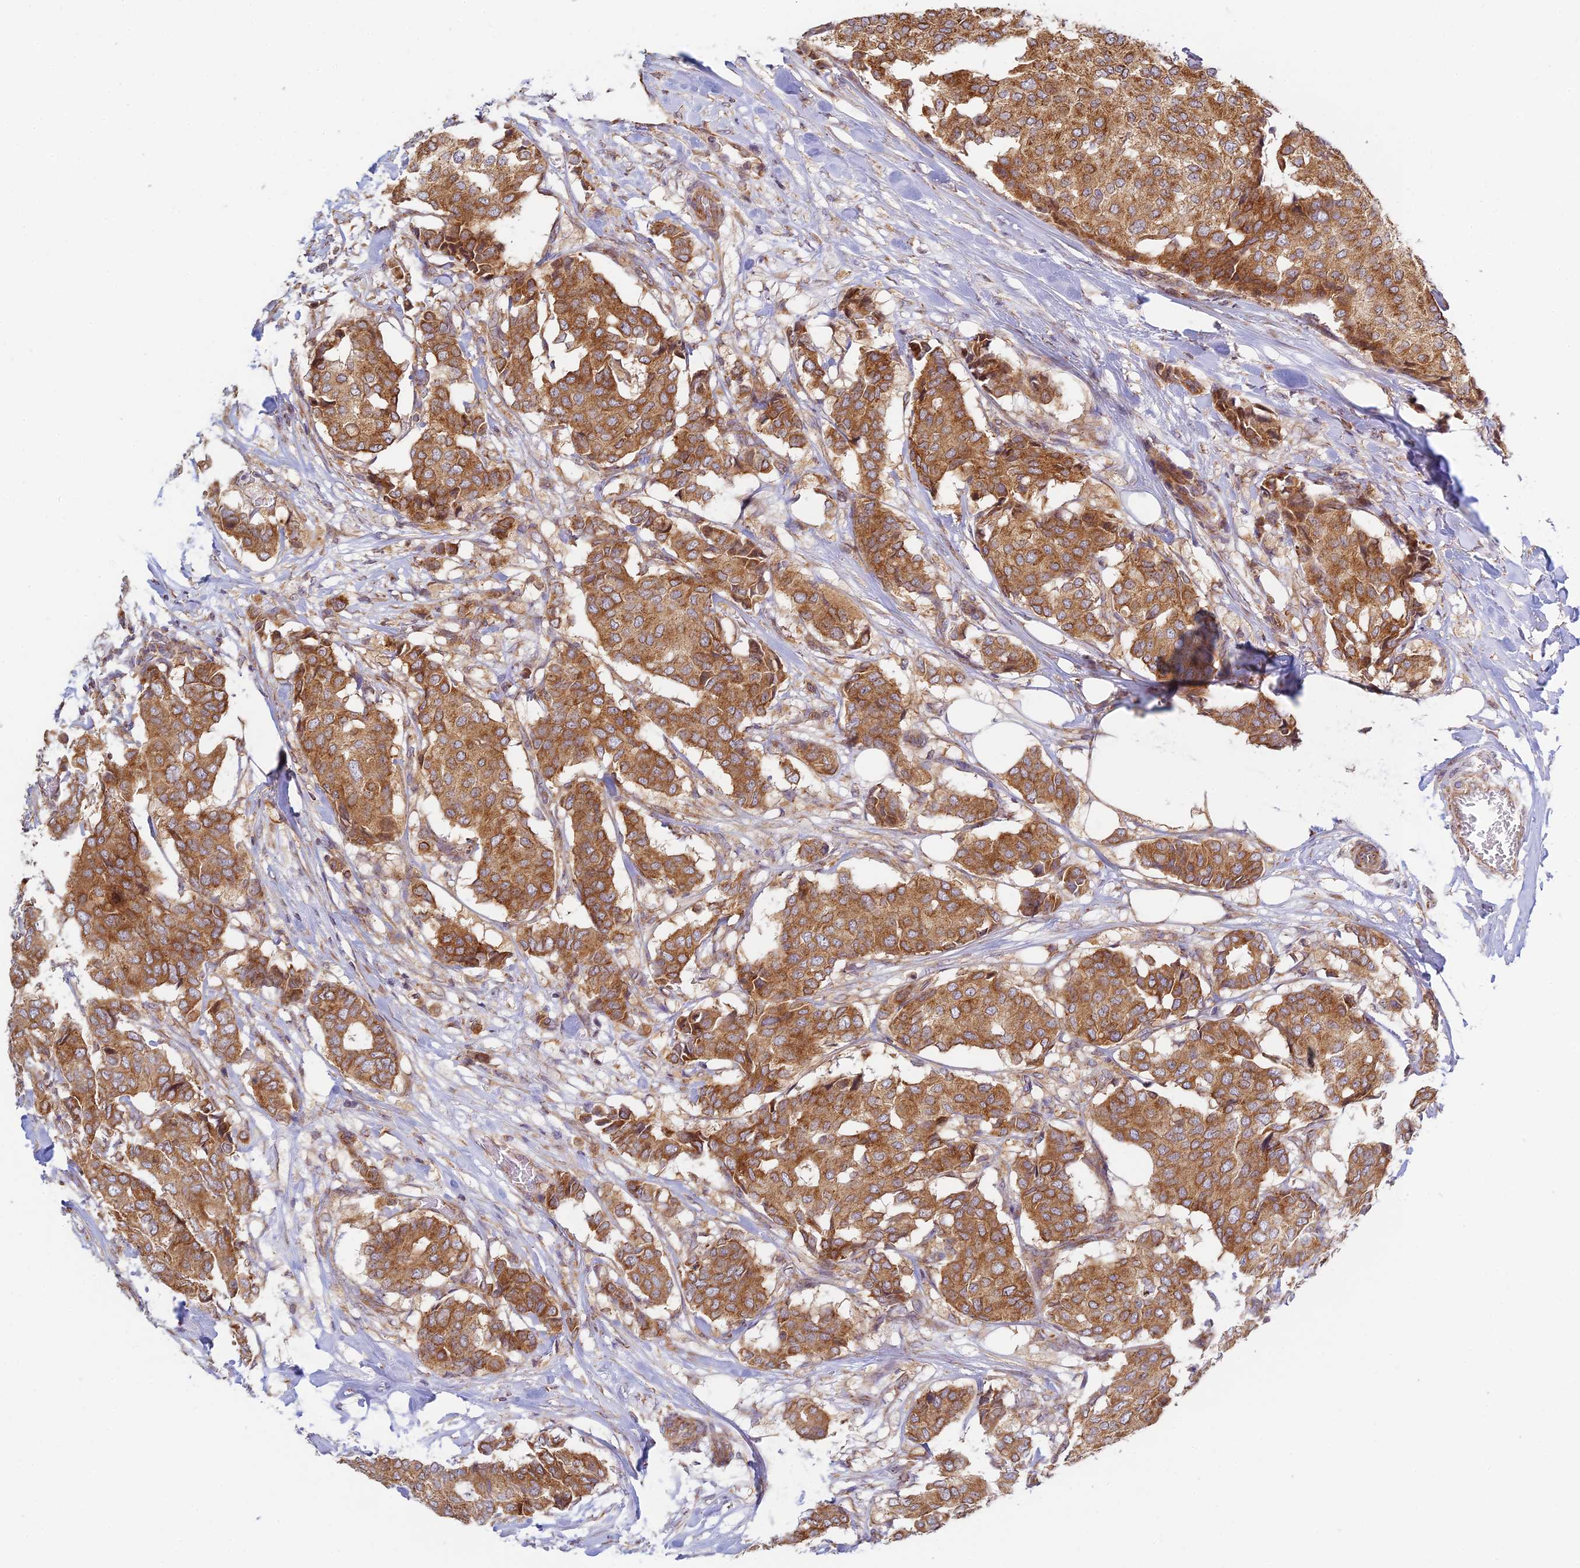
{"staining": {"intensity": "moderate", "quantity": ">75%", "location": "cytoplasmic/membranous"}, "tissue": "breast cancer", "cell_type": "Tumor cells", "image_type": "cancer", "snomed": [{"axis": "morphology", "description": "Duct carcinoma"}, {"axis": "topography", "description": "Breast"}], "caption": "There is medium levels of moderate cytoplasmic/membranous staining in tumor cells of breast invasive ductal carcinoma, as demonstrated by immunohistochemical staining (brown color).", "gene": "HOOK2", "patient": {"sex": "female", "age": 75}}